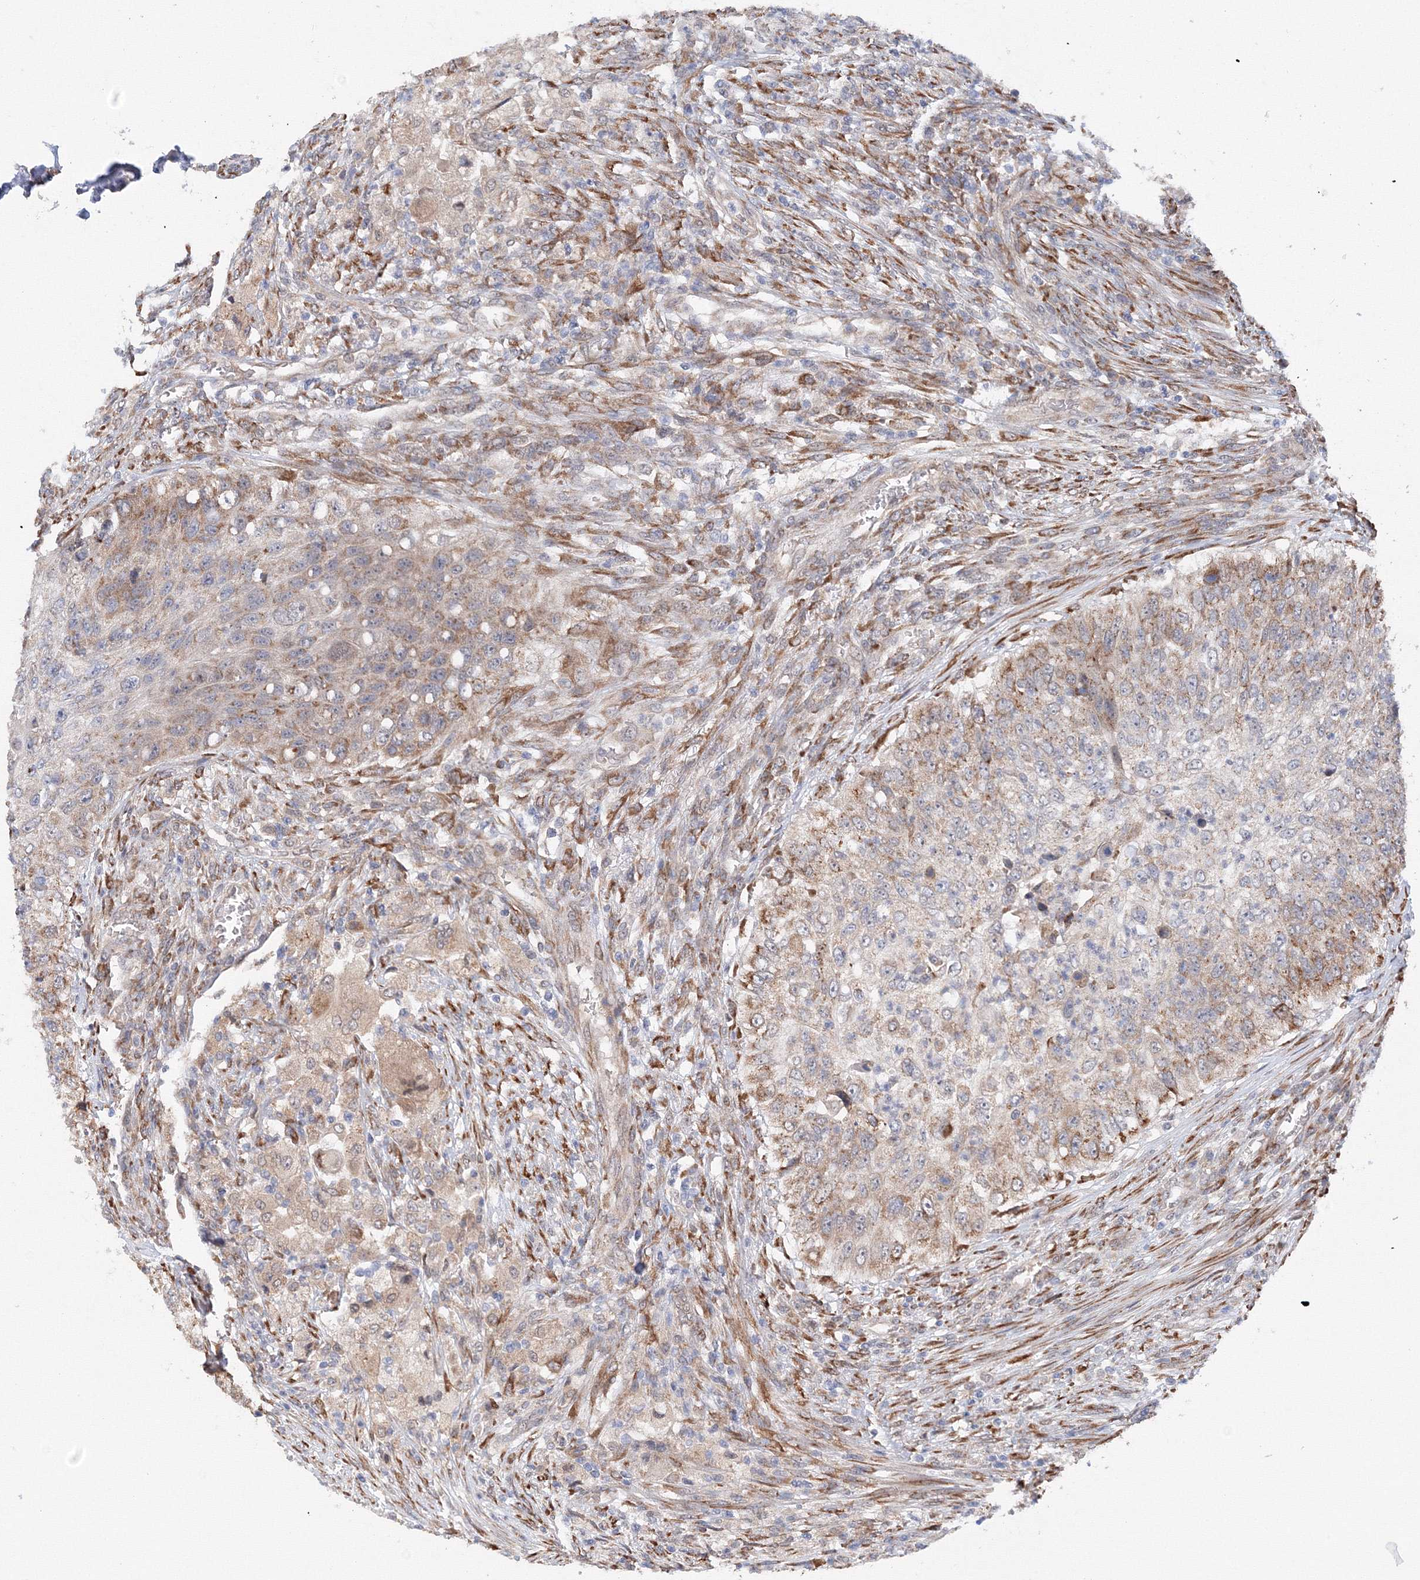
{"staining": {"intensity": "moderate", "quantity": "25%-75%", "location": "cytoplasmic/membranous"}, "tissue": "urothelial cancer", "cell_type": "Tumor cells", "image_type": "cancer", "snomed": [{"axis": "morphology", "description": "Urothelial carcinoma, High grade"}, {"axis": "topography", "description": "Urinary bladder"}], "caption": "DAB (3,3'-diaminobenzidine) immunohistochemical staining of urothelial cancer shows moderate cytoplasmic/membranous protein staining in about 25%-75% of tumor cells.", "gene": "DIS3L2", "patient": {"sex": "female", "age": 60}}